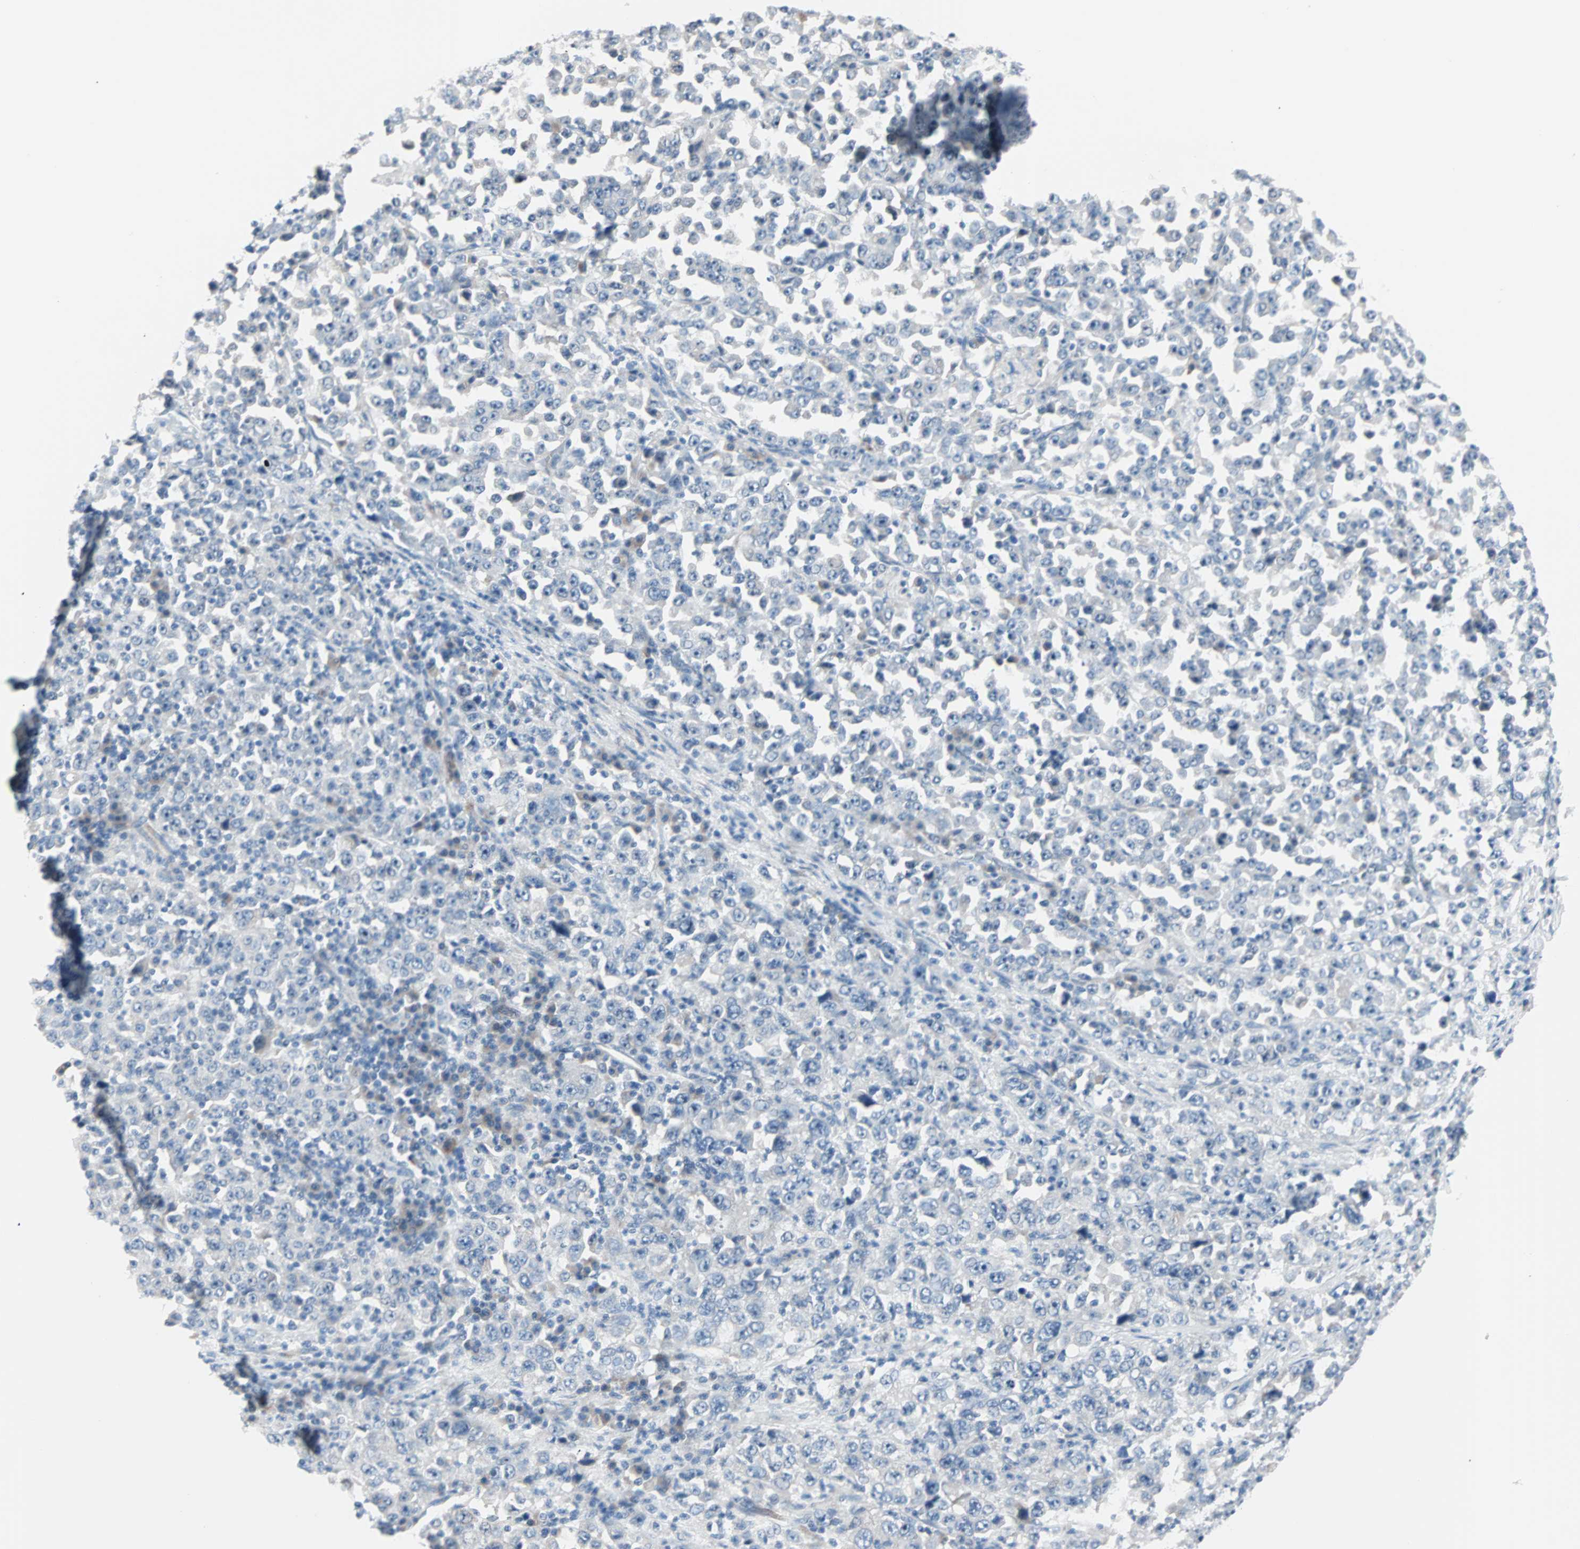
{"staining": {"intensity": "negative", "quantity": "none", "location": "none"}, "tissue": "stomach cancer", "cell_type": "Tumor cells", "image_type": "cancer", "snomed": [{"axis": "morphology", "description": "Normal tissue, NOS"}, {"axis": "morphology", "description": "Adenocarcinoma, NOS"}, {"axis": "topography", "description": "Stomach, upper"}, {"axis": "topography", "description": "Stomach"}], "caption": "Photomicrograph shows no significant protein positivity in tumor cells of stomach adenocarcinoma. (DAB (3,3'-diaminobenzidine) immunohistochemistry with hematoxylin counter stain).", "gene": "NEFH", "patient": {"sex": "male", "age": 59}}